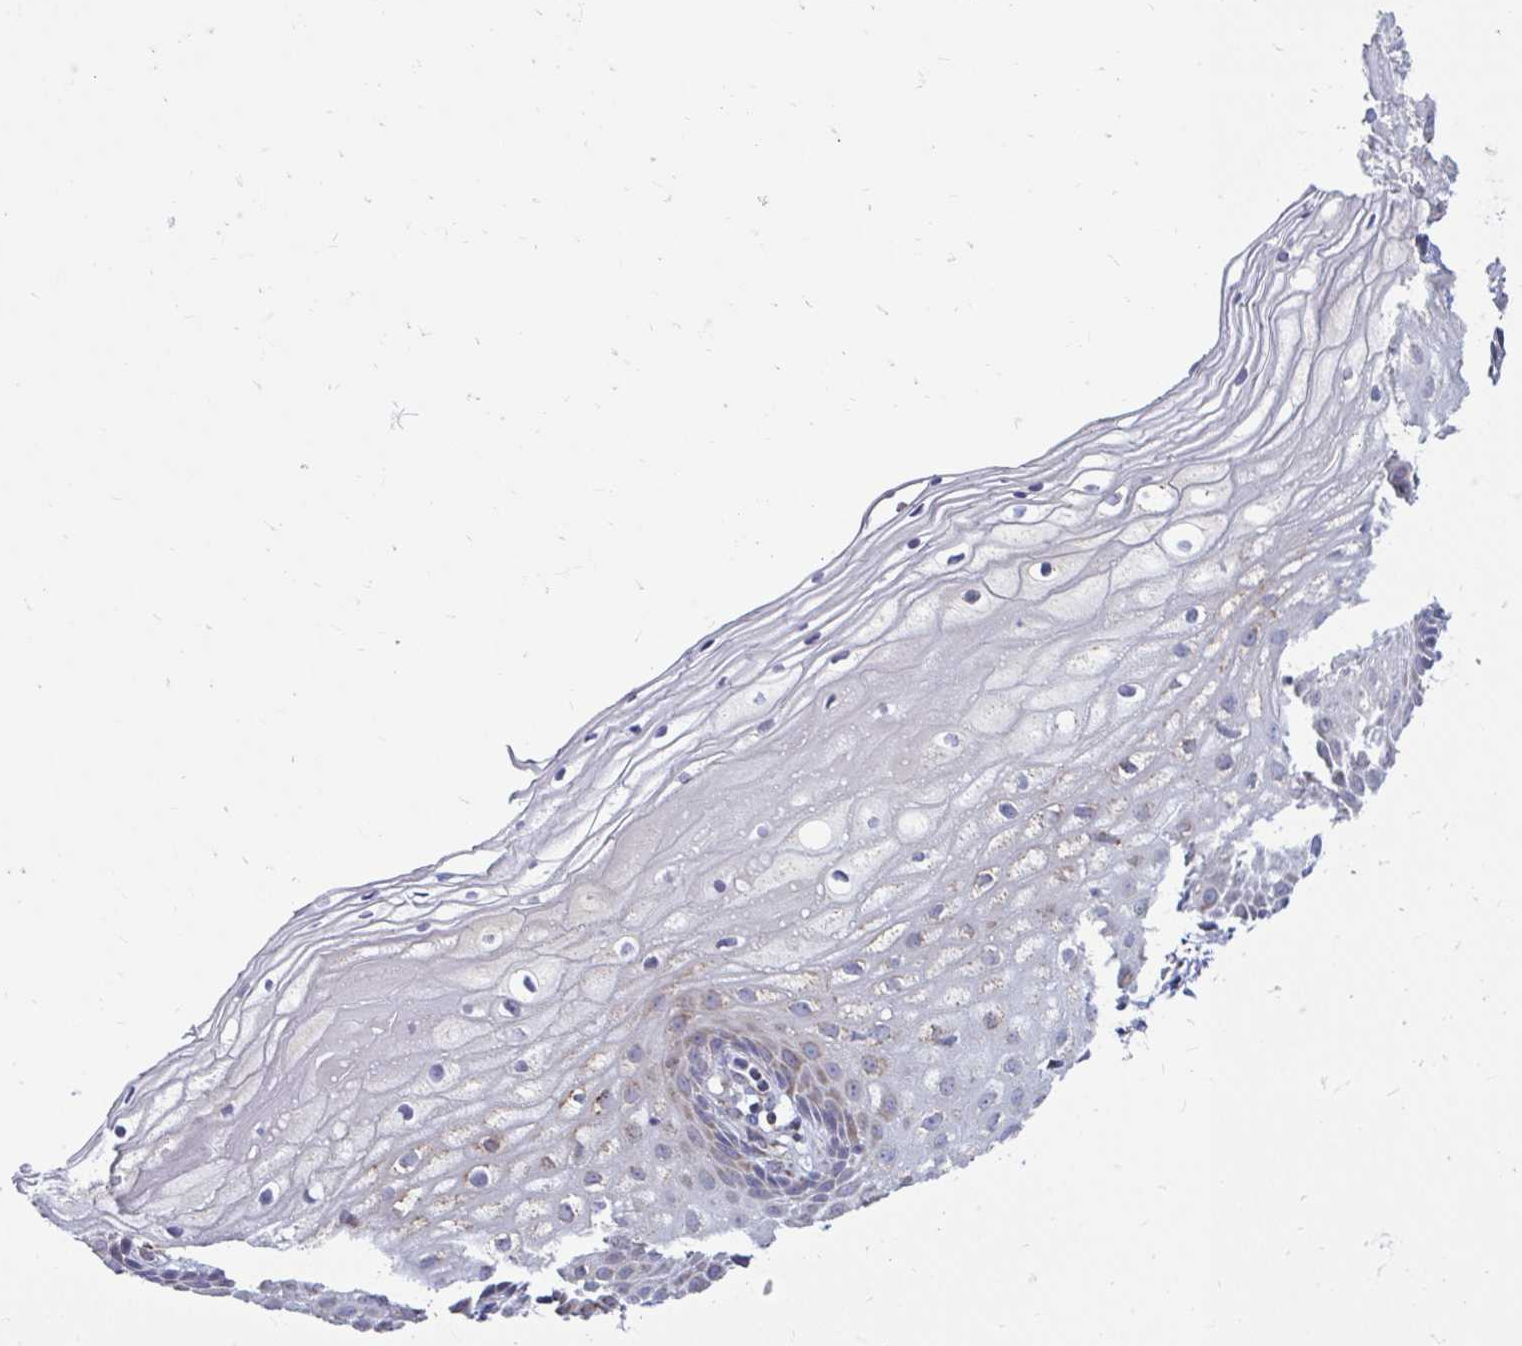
{"staining": {"intensity": "weak", "quantity": "25%-75%", "location": "cytoplasmic/membranous"}, "tissue": "cervix", "cell_type": "Squamous epithelial cells", "image_type": "normal", "snomed": [{"axis": "morphology", "description": "Normal tissue, NOS"}, {"axis": "topography", "description": "Cervix"}], "caption": "Immunohistochemical staining of benign cervix reveals 25%-75% levels of weak cytoplasmic/membranous protein positivity in about 25%-75% of squamous epithelial cells. (brown staining indicates protein expression, while blue staining denotes nuclei).", "gene": "OR10R2", "patient": {"sex": "female", "age": 36}}